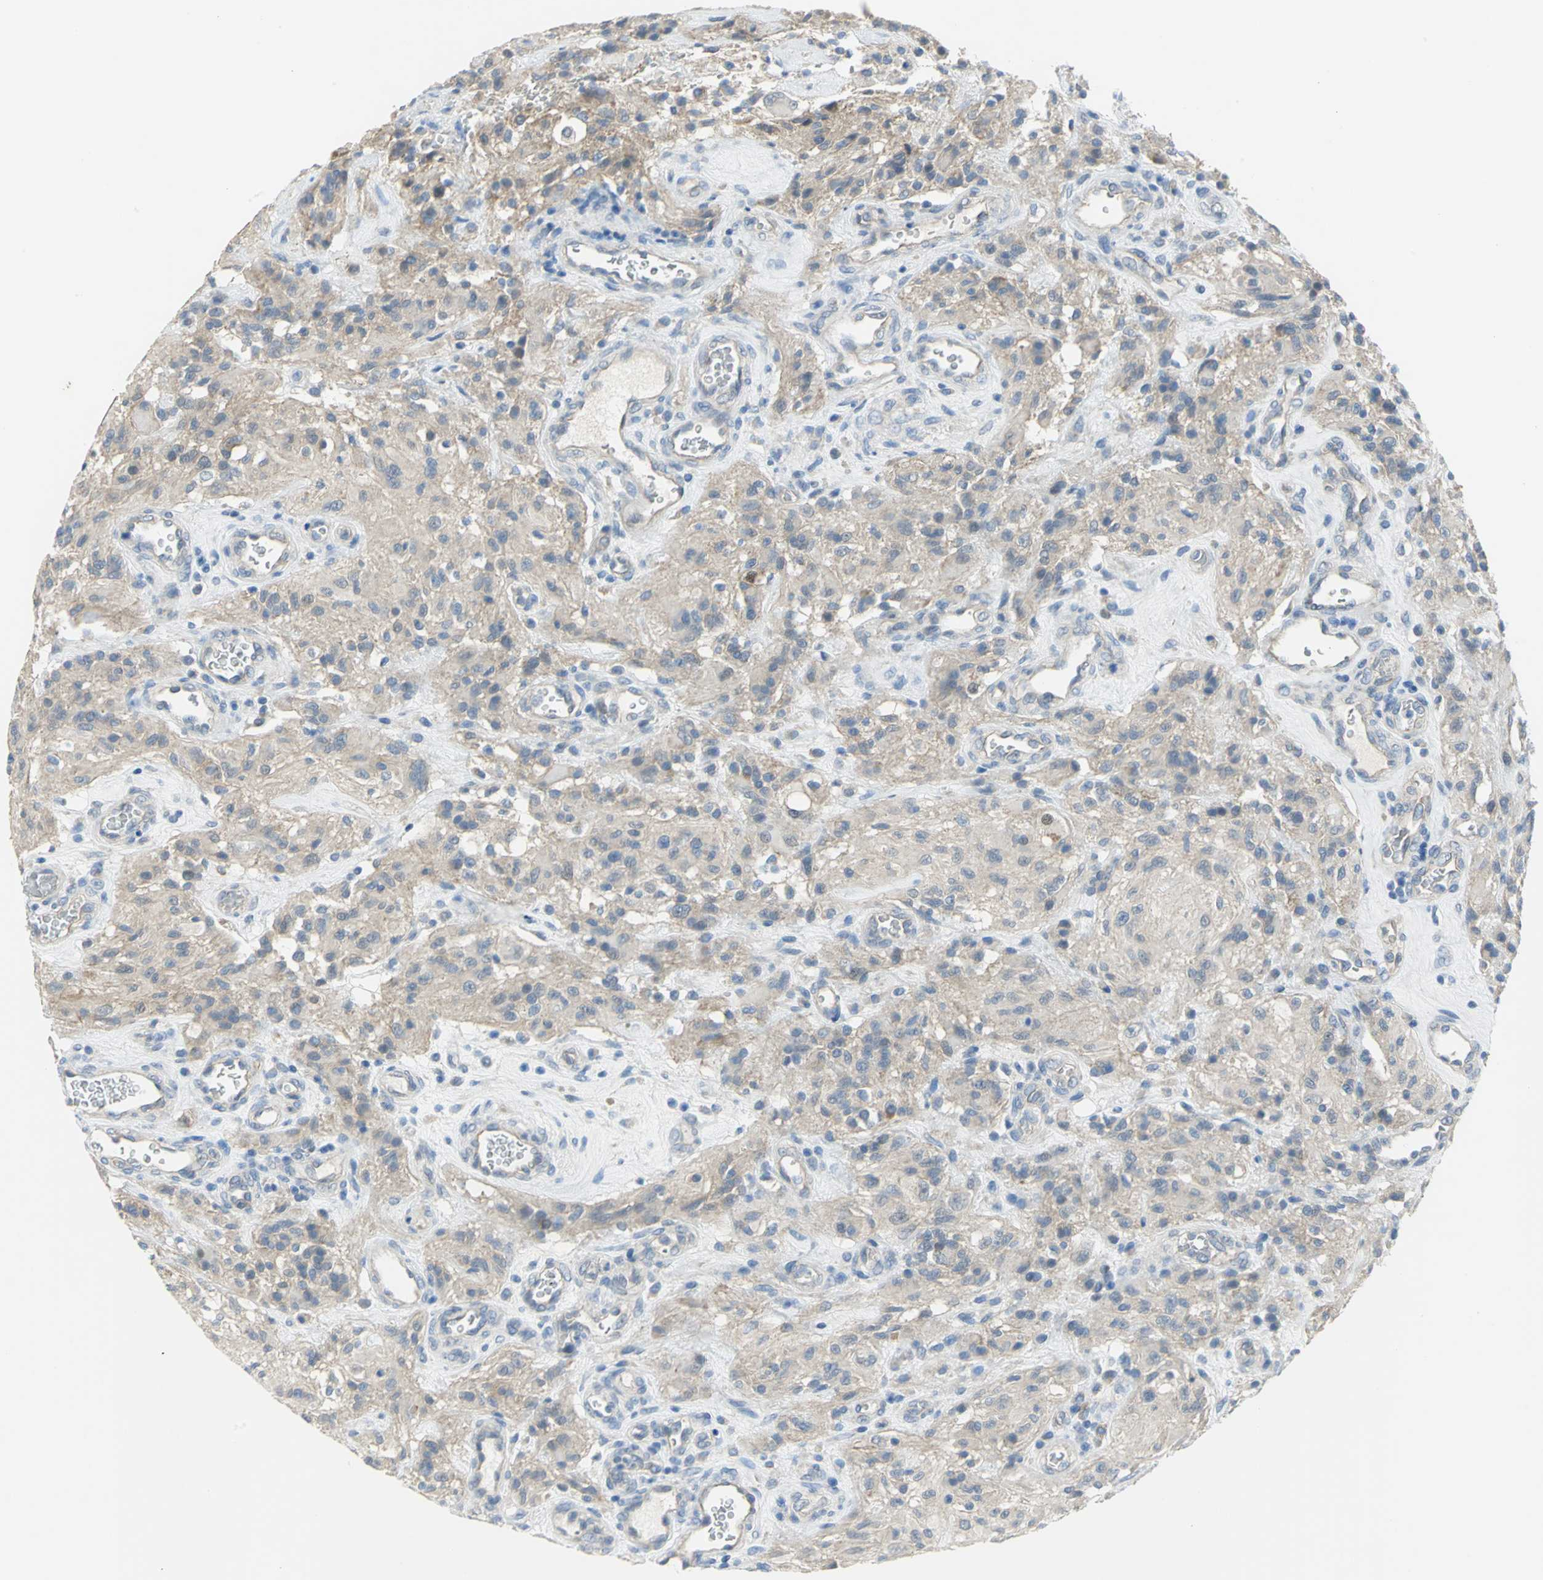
{"staining": {"intensity": "moderate", "quantity": "<25%", "location": "cytoplasmic/membranous"}, "tissue": "glioma", "cell_type": "Tumor cells", "image_type": "cancer", "snomed": [{"axis": "morphology", "description": "Normal tissue, NOS"}, {"axis": "morphology", "description": "Glioma, malignant, High grade"}, {"axis": "topography", "description": "Cerebral cortex"}], "caption": "A brown stain labels moderate cytoplasmic/membranous expression of a protein in glioma tumor cells. (DAB (3,3'-diaminobenzidine) = brown stain, brightfield microscopy at high magnification).", "gene": "HTR1F", "patient": {"sex": "male", "age": 56}}